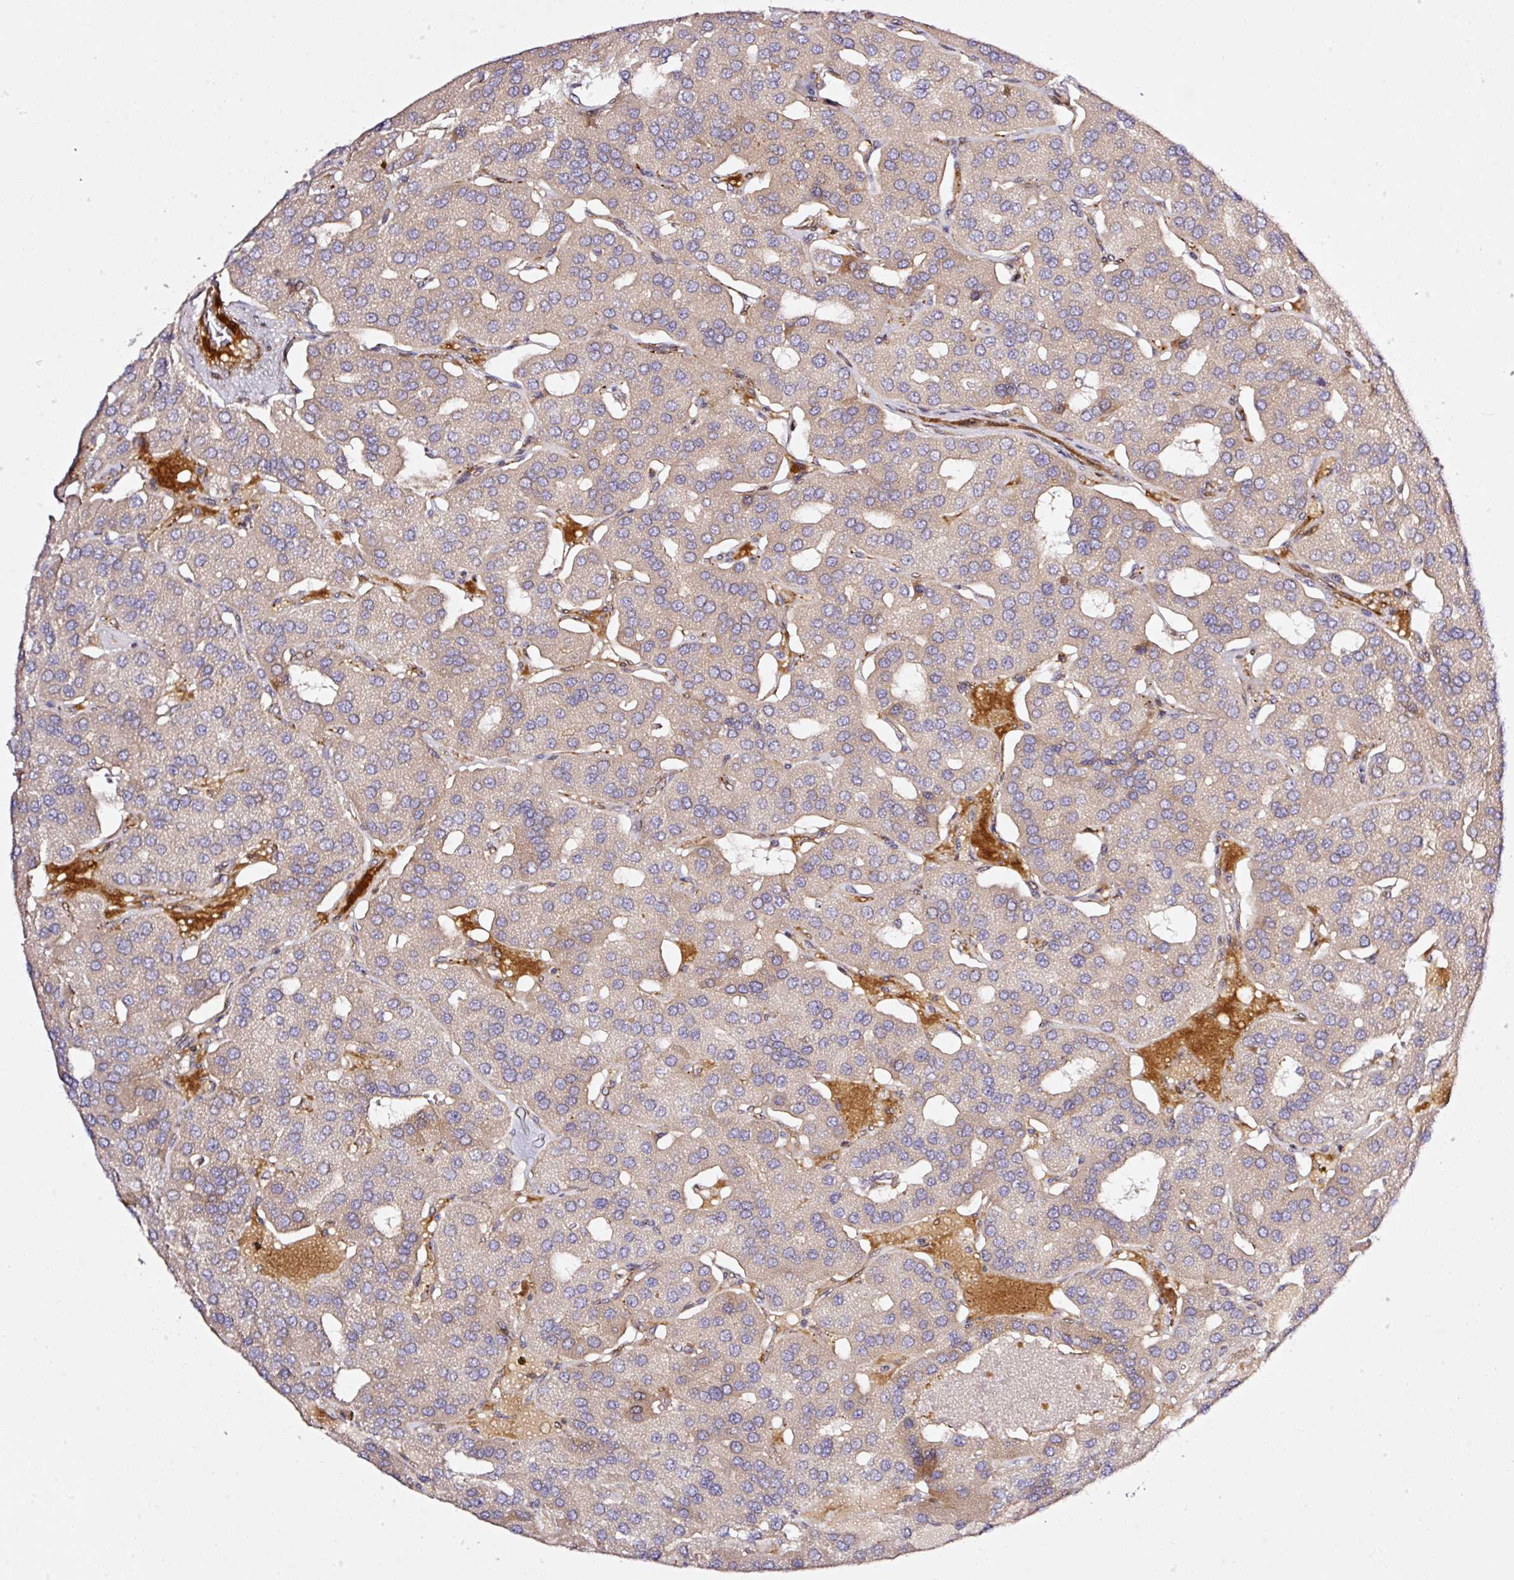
{"staining": {"intensity": "negative", "quantity": "none", "location": "none"}, "tissue": "parathyroid gland", "cell_type": "Glandular cells", "image_type": "normal", "snomed": [{"axis": "morphology", "description": "Normal tissue, NOS"}, {"axis": "morphology", "description": "Adenoma, NOS"}, {"axis": "topography", "description": "Parathyroid gland"}], "caption": "An IHC micrograph of unremarkable parathyroid gland is shown. There is no staining in glandular cells of parathyroid gland.", "gene": "ANKRD20A1", "patient": {"sex": "female", "age": 86}}